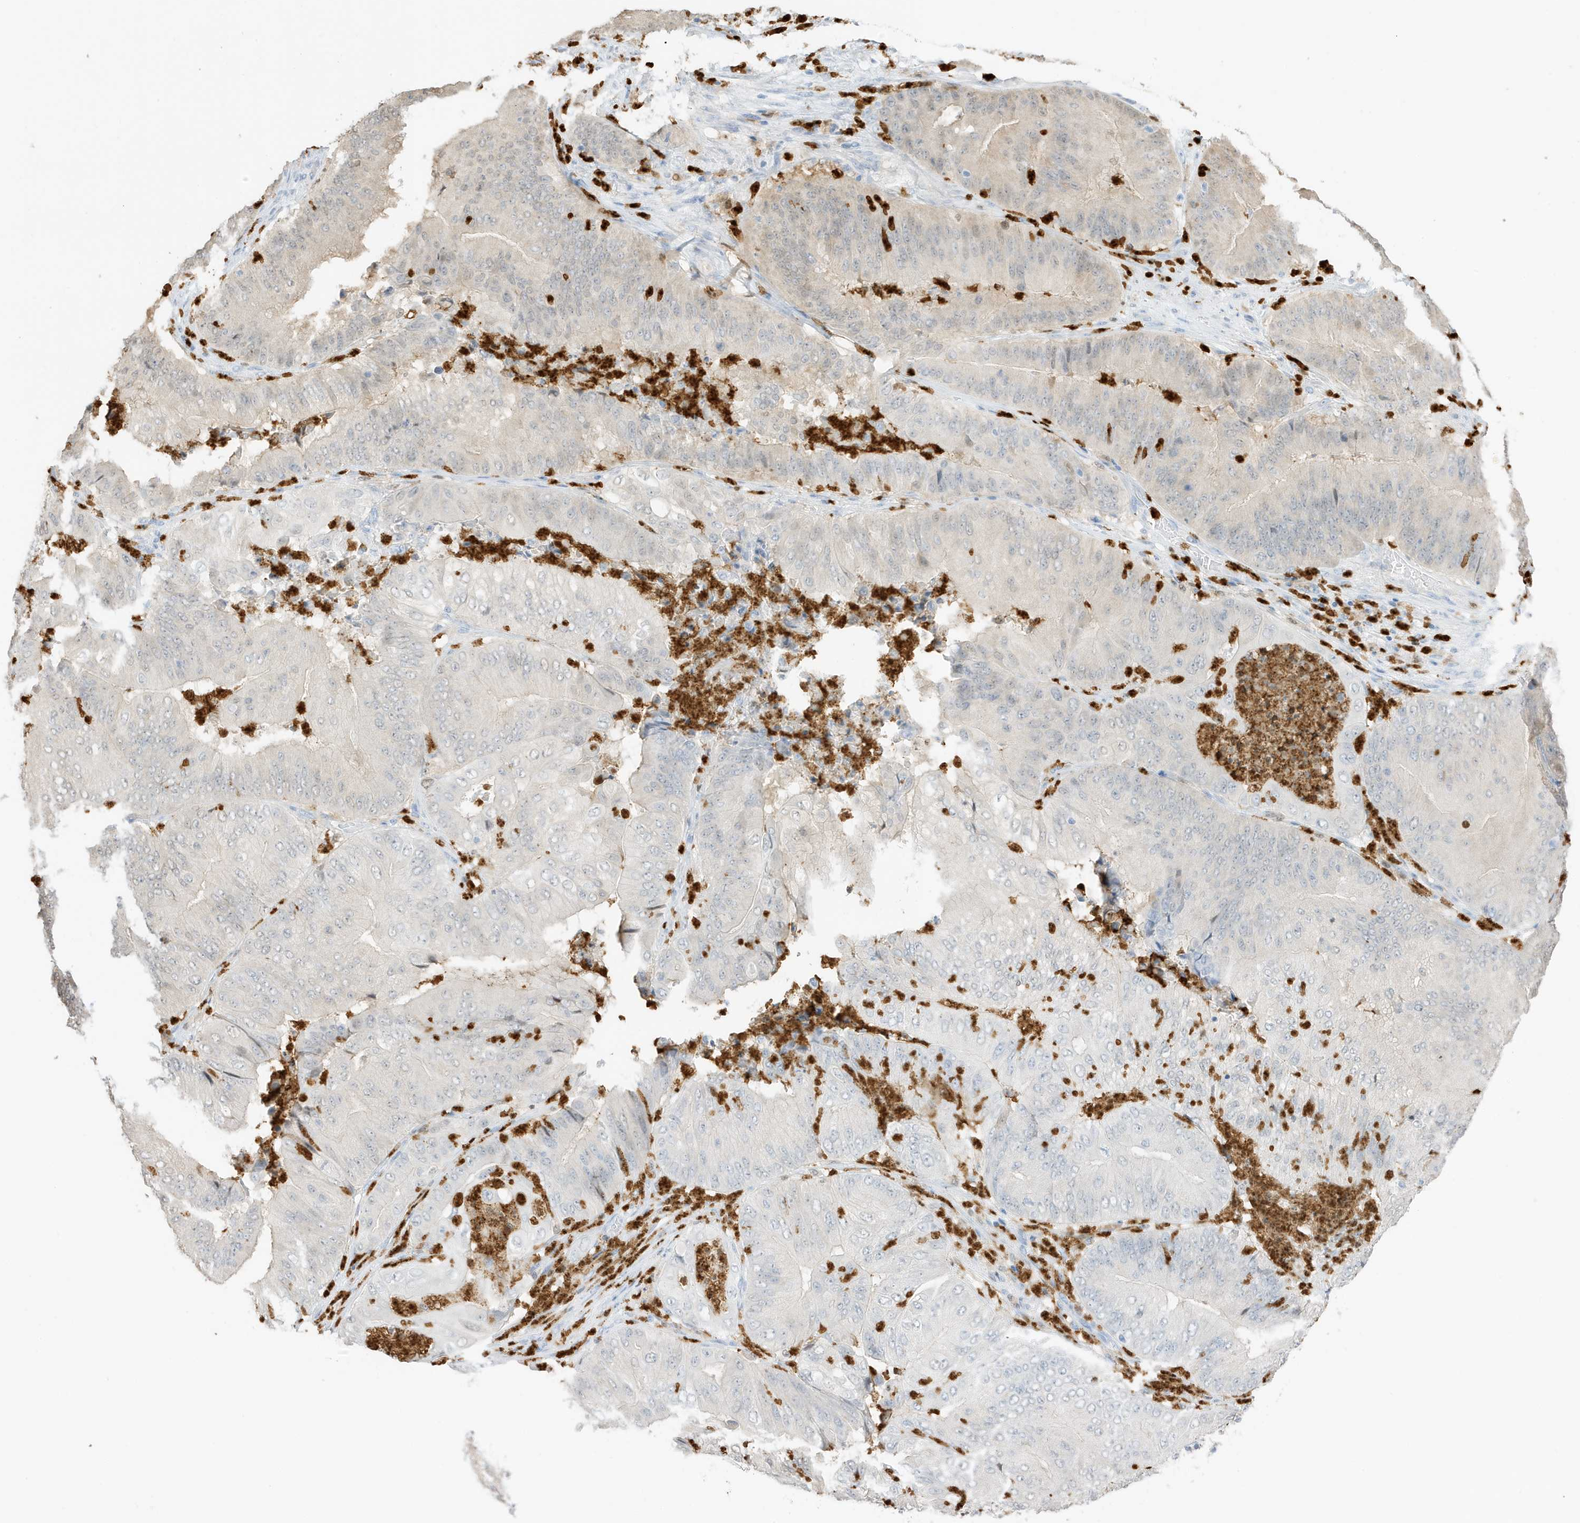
{"staining": {"intensity": "negative", "quantity": "none", "location": "none"}, "tissue": "pancreatic cancer", "cell_type": "Tumor cells", "image_type": "cancer", "snomed": [{"axis": "morphology", "description": "Adenocarcinoma, NOS"}, {"axis": "topography", "description": "Pancreas"}], "caption": "An image of human pancreatic cancer is negative for staining in tumor cells. (DAB (3,3'-diaminobenzidine) immunohistochemistry (IHC), high magnification).", "gene": "GCA", "patient": {"sex": "female", "age": 77}}